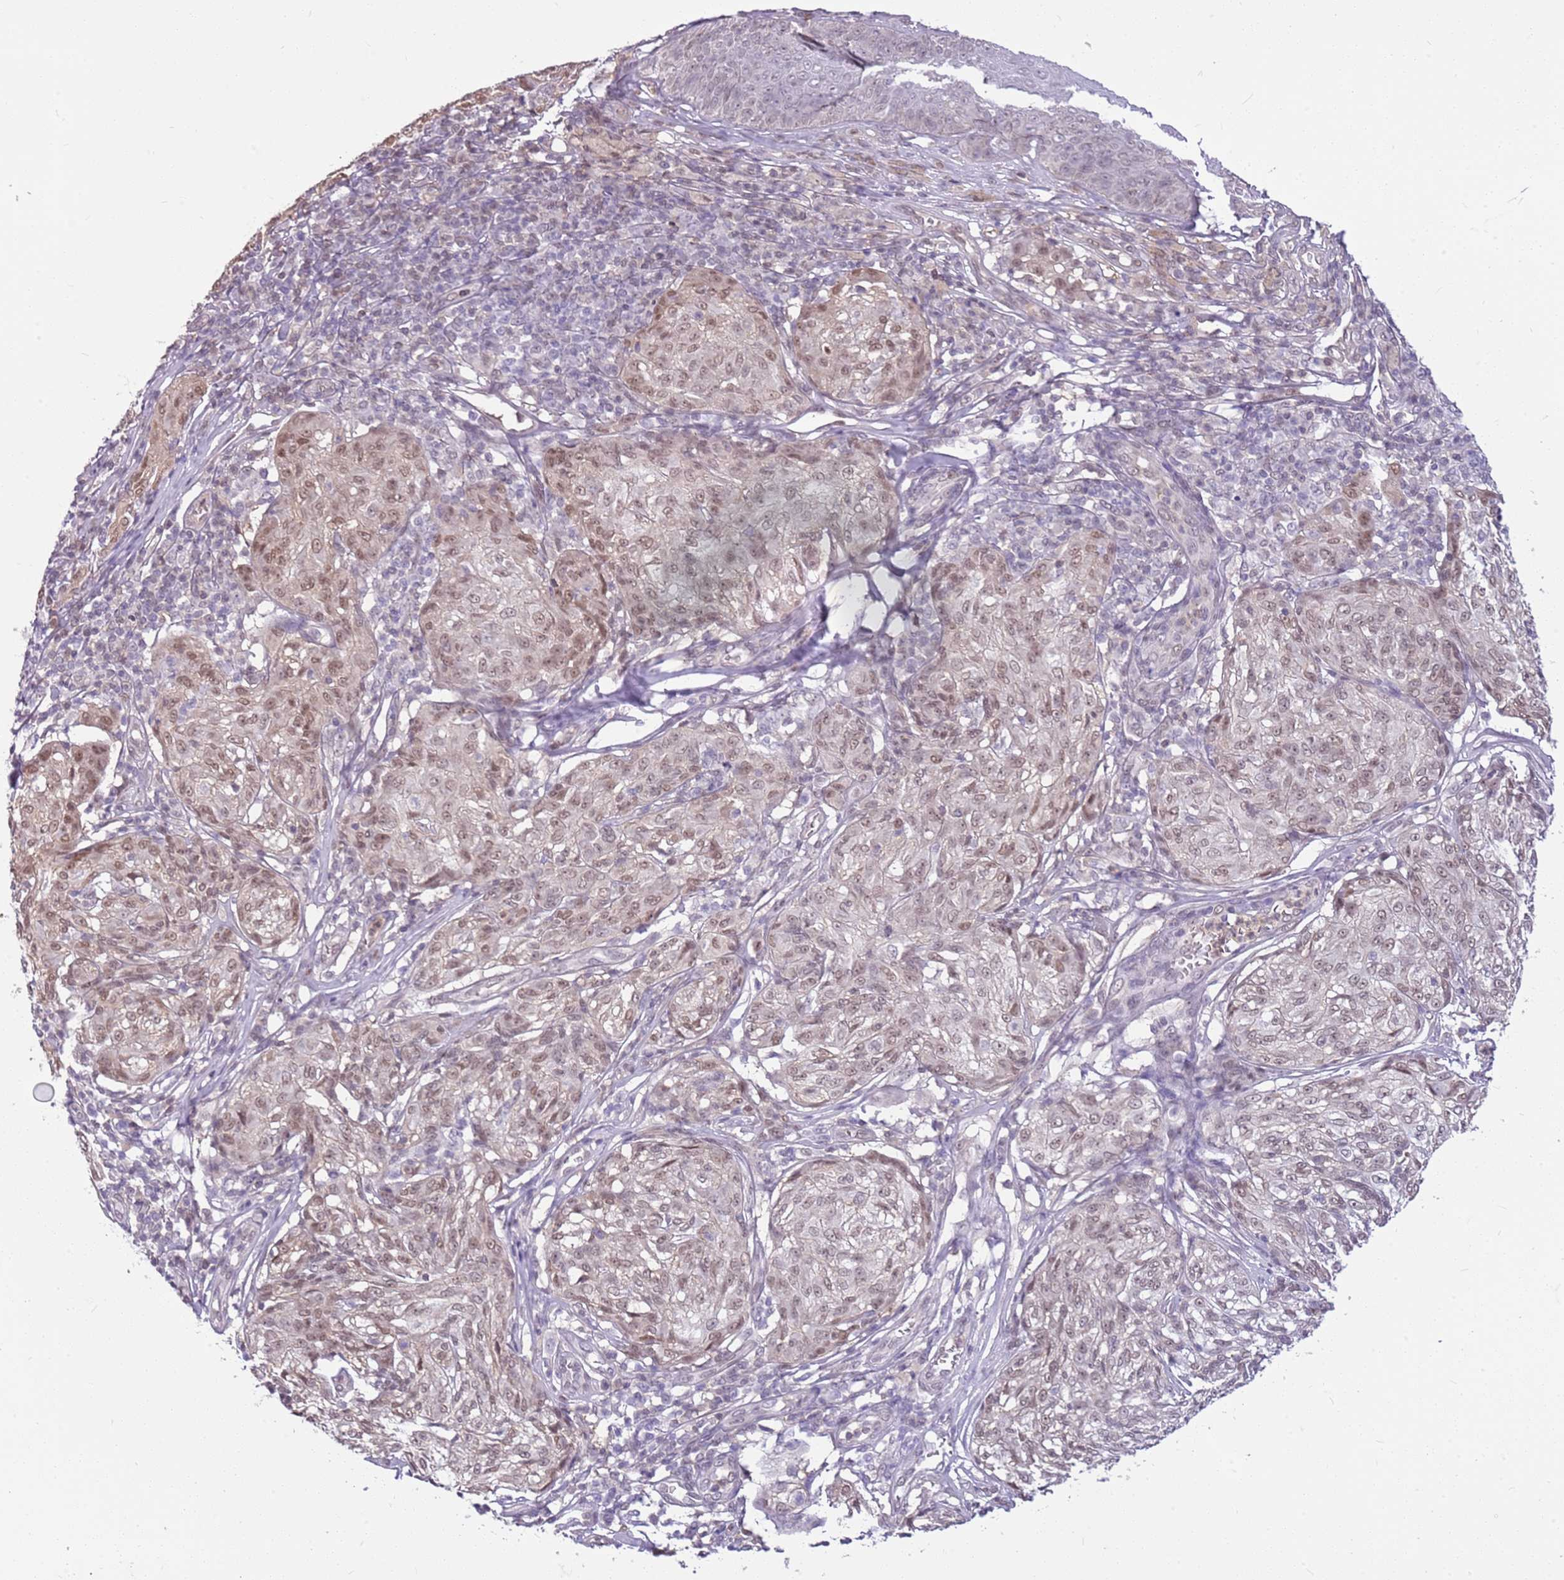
{"staining": {"intensity": "moderate", "quantity": "25%-75%", "location": "nuclear"}, "tissue": "melanoma", "cell_type": "Tumor cells", "image_type": "cancer", "snomed": [{"axis": "morphology", "description": "Malignant melanoma, NOS"}, {"axis": "topography", "description": "Skin"}], "caption": "Moderate nuclear positivity is seen in about 25%-75% of tumor cells in melanoma.", "gene": "DHX32", "patient": {"sex": "female", "age": 63}}